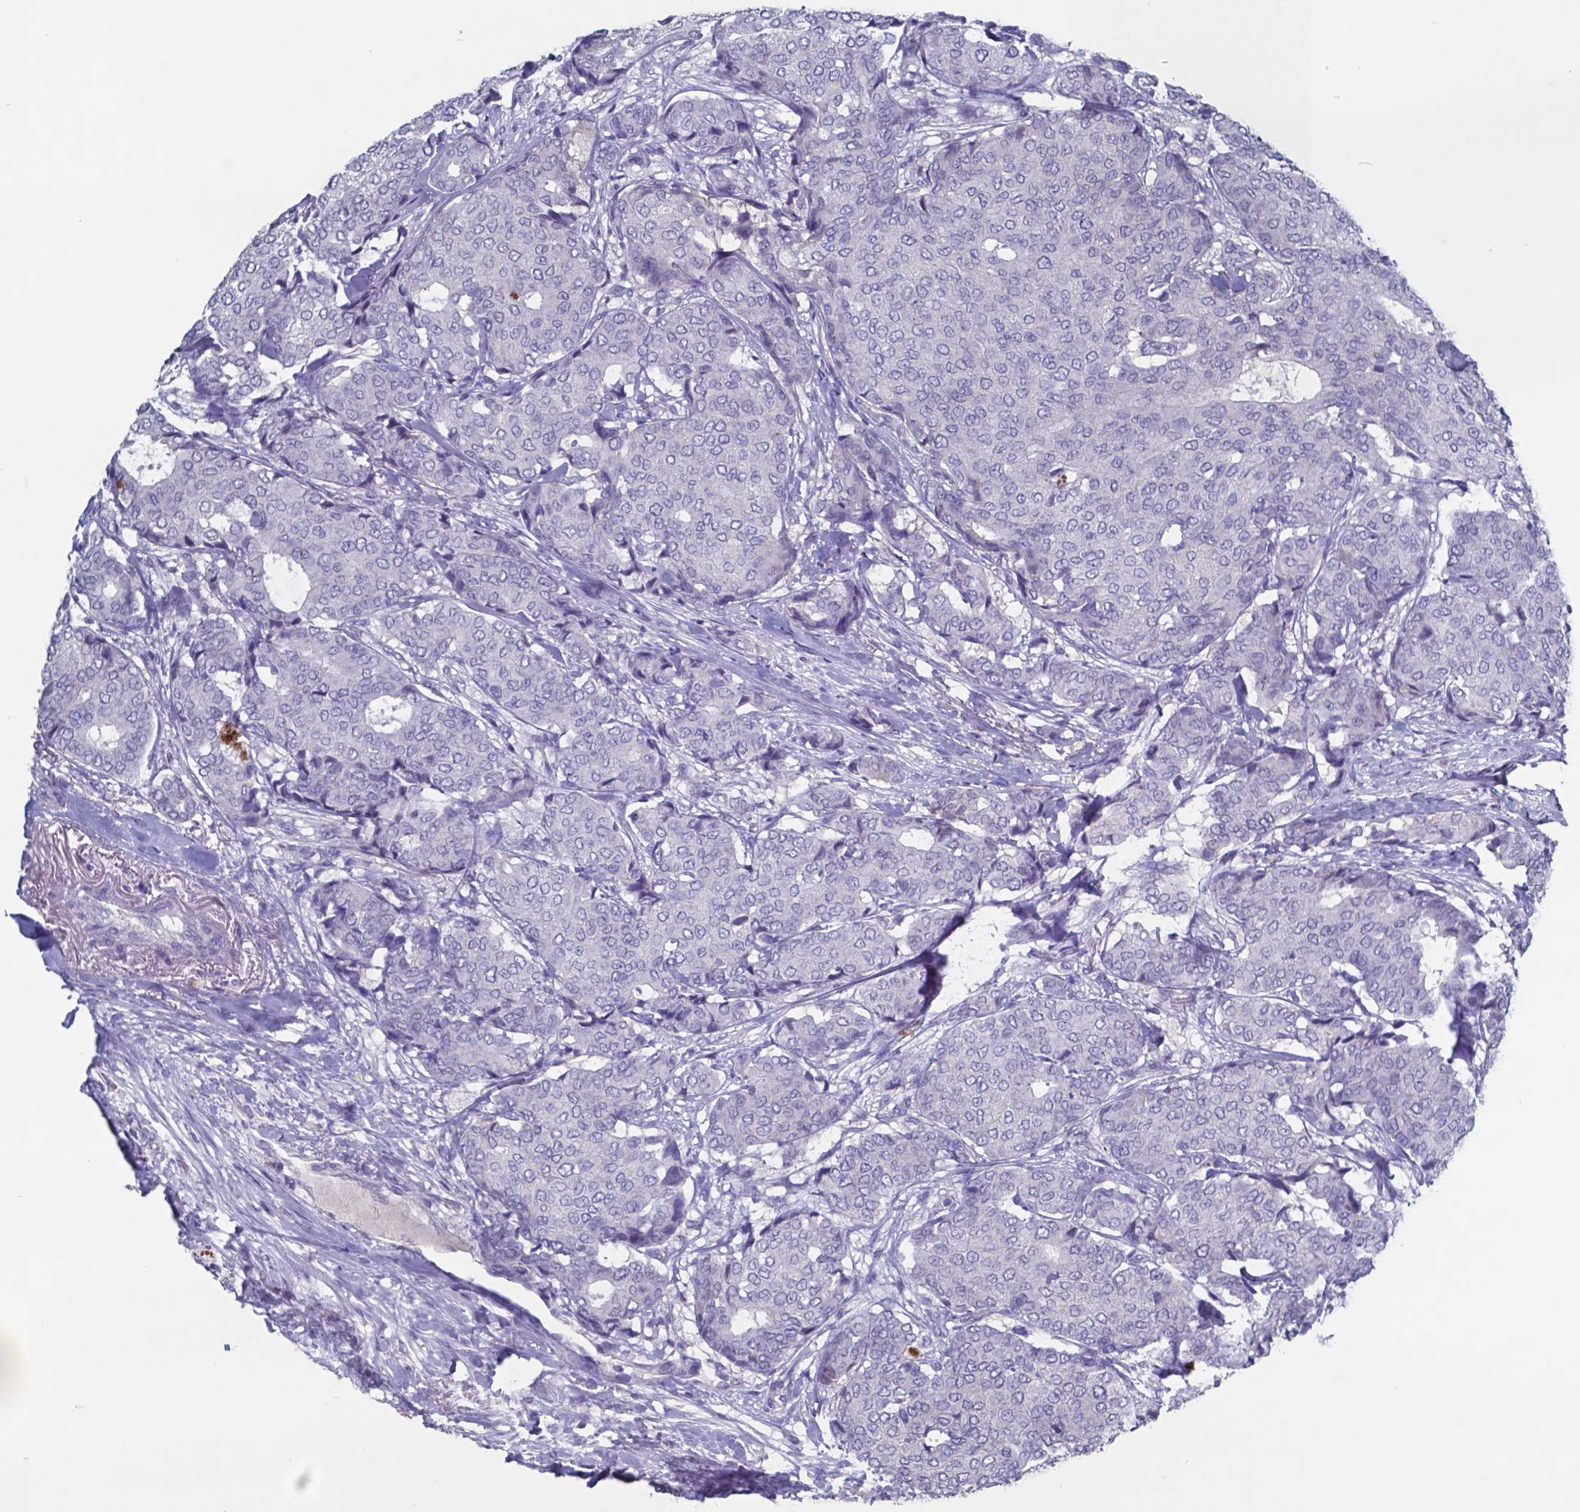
{"staining": {"intensity": "negative", "quantity": "none", "location": "none"}, "tissue": "breast cancer", "cell_type": "Tumor cells", "image_type": "cancer", "snomed": [{"axis": "morphology", "description": "Duct carcinoma"}, {"axis": "topography", "description": "Breast"}], "caption": "Photomicrograph shows no protein expression in tumor cells of invasive ductal carcinoma (breast) tissue.", "gene": "TTR", "patient": {"sex": "female", "age": 75}}